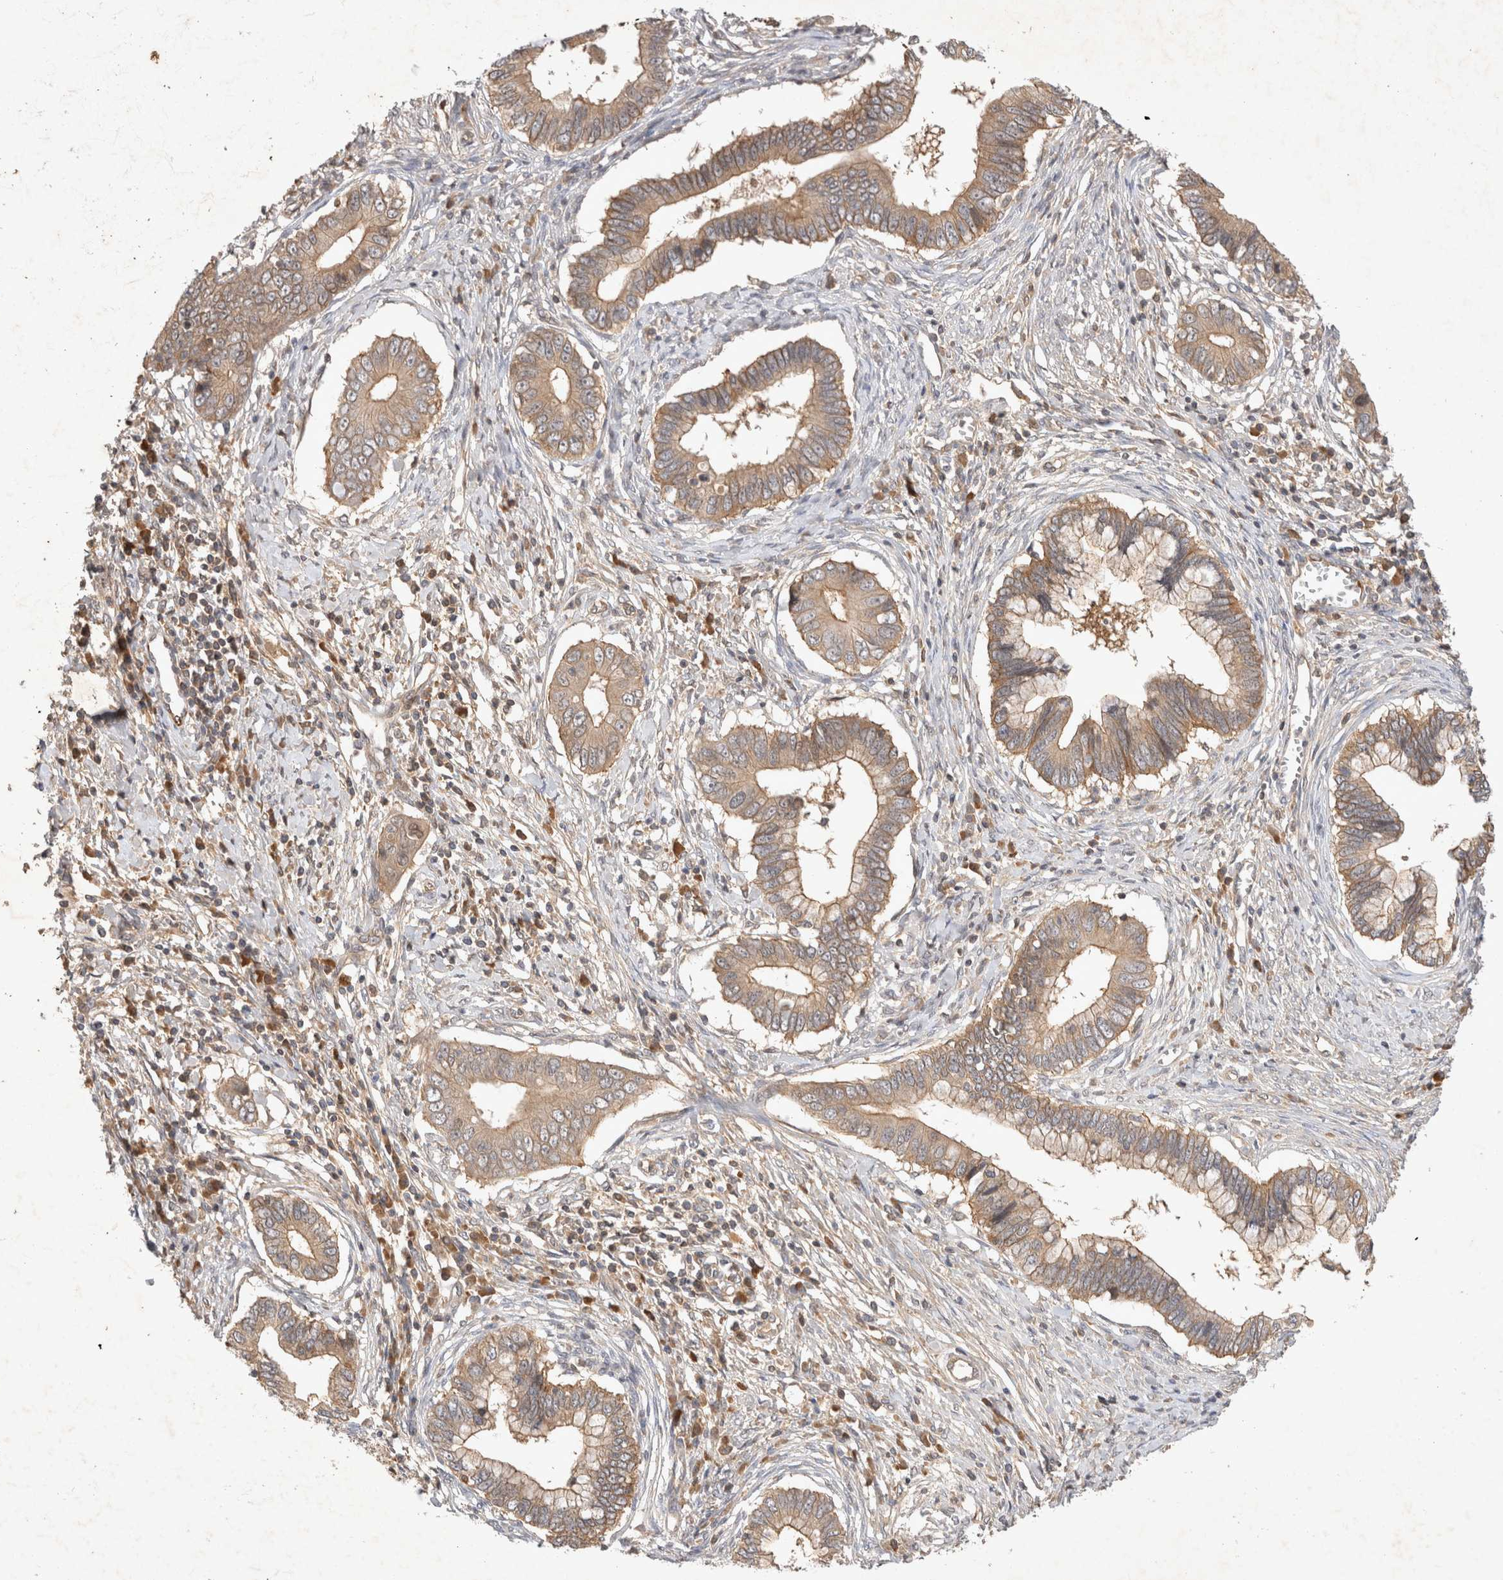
{"staining": {"intensity": "weak", "quantity": ">75%", "location": "cytoplasmic/membranous"}, "tissue": "cervical cancer", "cell_type": "Tumor cells", "image_type": "cancer", "snomed": [{"axis": "morphology", "description": "Adenocarcinoma, NOS"}, {"axis": "topography", "description": "Cervix"}], "caption": "DAB (3,3'-diaminobenzidine) immunohistochemical staining of human adenocarcinoma (cervical) demonstrates weak cytoplasmic/membranous protein expression in about >75% of tumor cells. (IHC, brightfield microscopy, high magnification).", "gene": "YES1", "patient": {"sex": "female", "age": 44}}